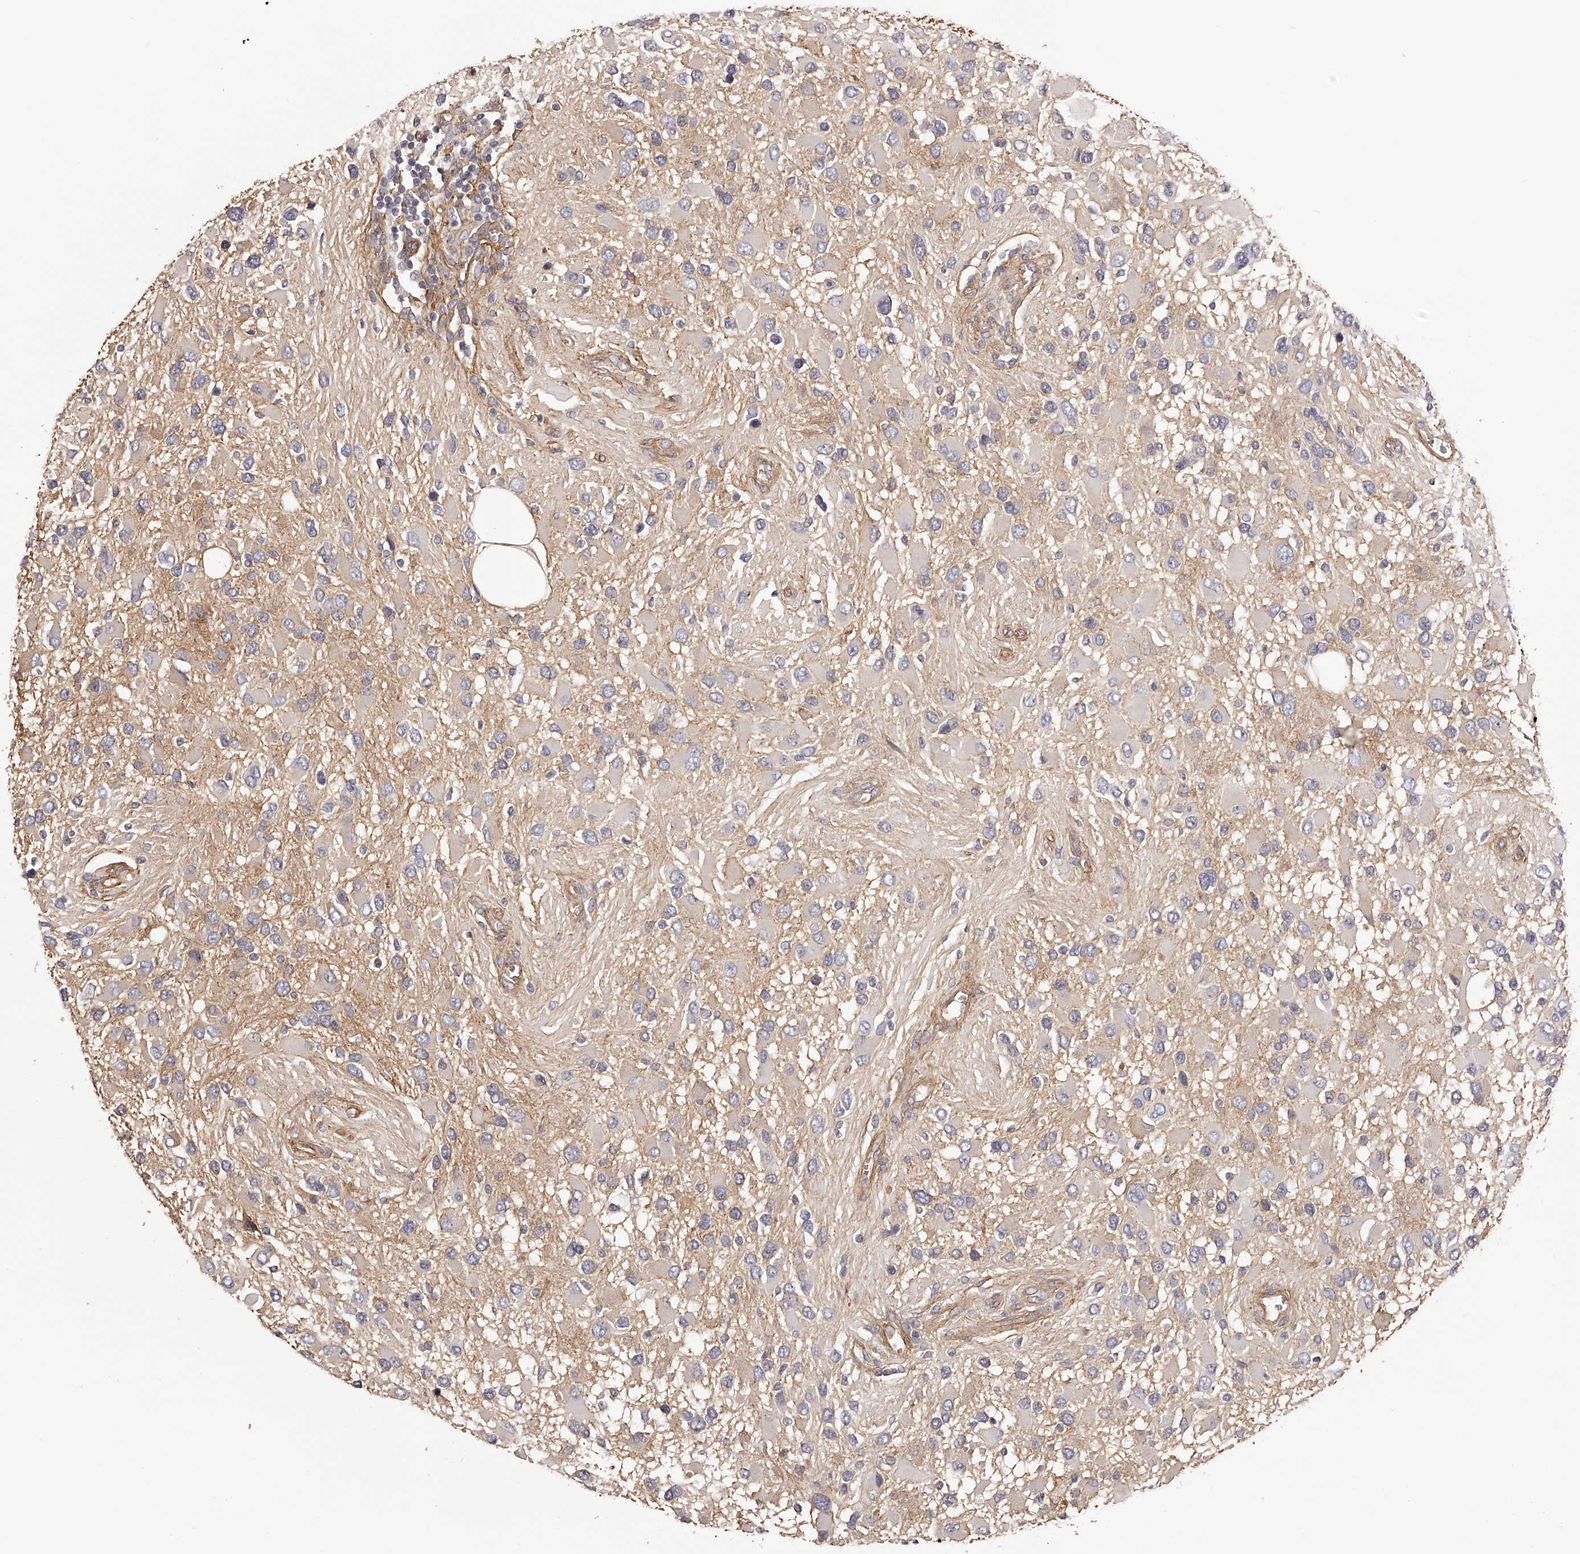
{"staining": {"intensity": "weak", "quantity": "<25%", "location": "cytoplasmic/membranous"}, "tissue": "glioma", "cell_type": "Tumor cells", "image_type": "cancer", "snomed": [{"axis": "morphology", "description": "Glioma, malignant, High grade"}, {"axis": "topography", "description": "Brain"}], "caption": "DAB immunohistochemical staining of human glioma exhibits no significant expression in tumor cells.", "gene": "LTV1", "patient": {"sex": "male", "age": 53}}